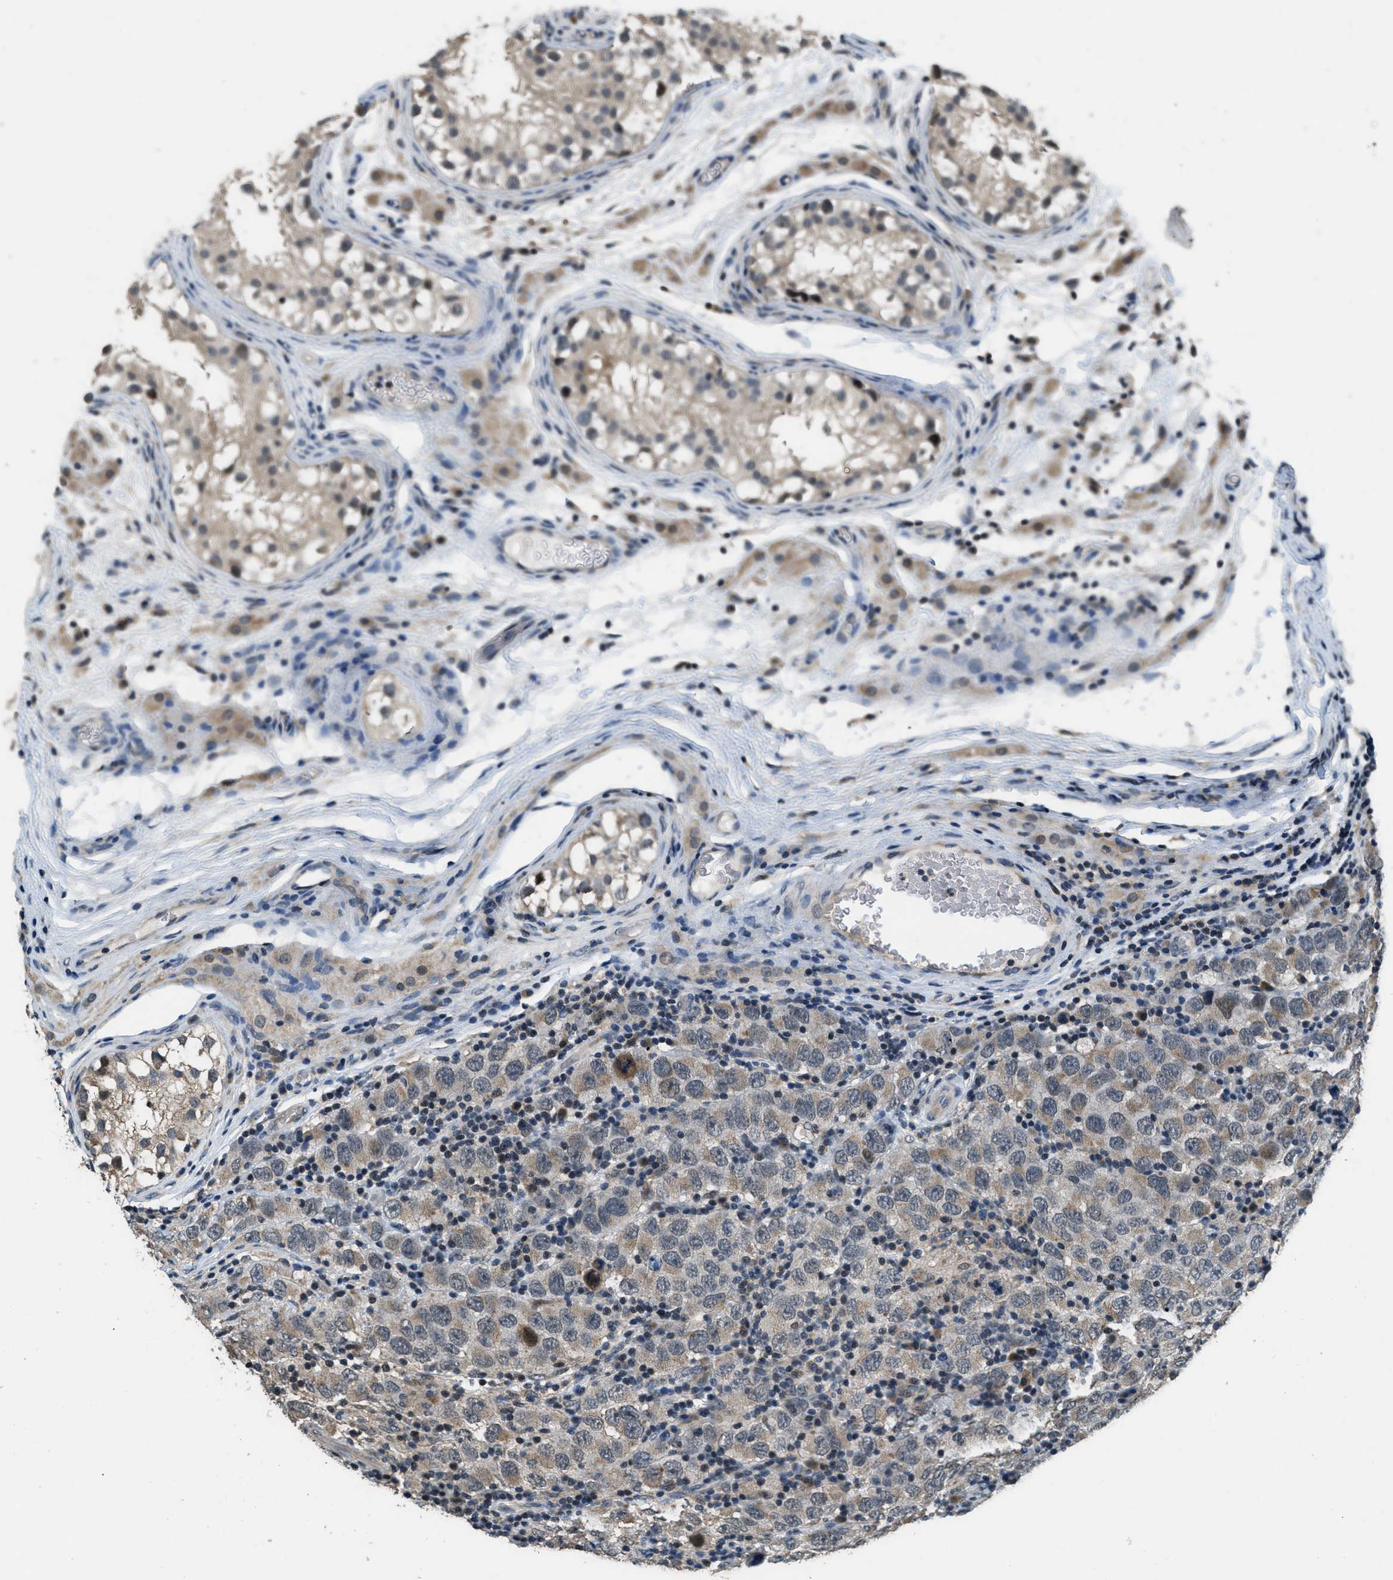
{"staining": {"intensity": "weak", "quantity": ">75%", "location": "cytoplasmic/membranous"}, "tissue": "testis cancer", "cell_type": "Tumor cells", "image_type": "cancer", "snomed": [{"axis": "morphology", "description": "Carcinoma, Embryonal, NOS"}, {"axis": "topography", "description": "Testis"}], "caption": "Immunohistochemical staining of testis embryonal carcinoma exhibits weak cytoplasmic/membranous protein expression in approximately >75% of tumor cells.", "gene": "NAT1", "patient": {"sex": "male", "age": 21}}